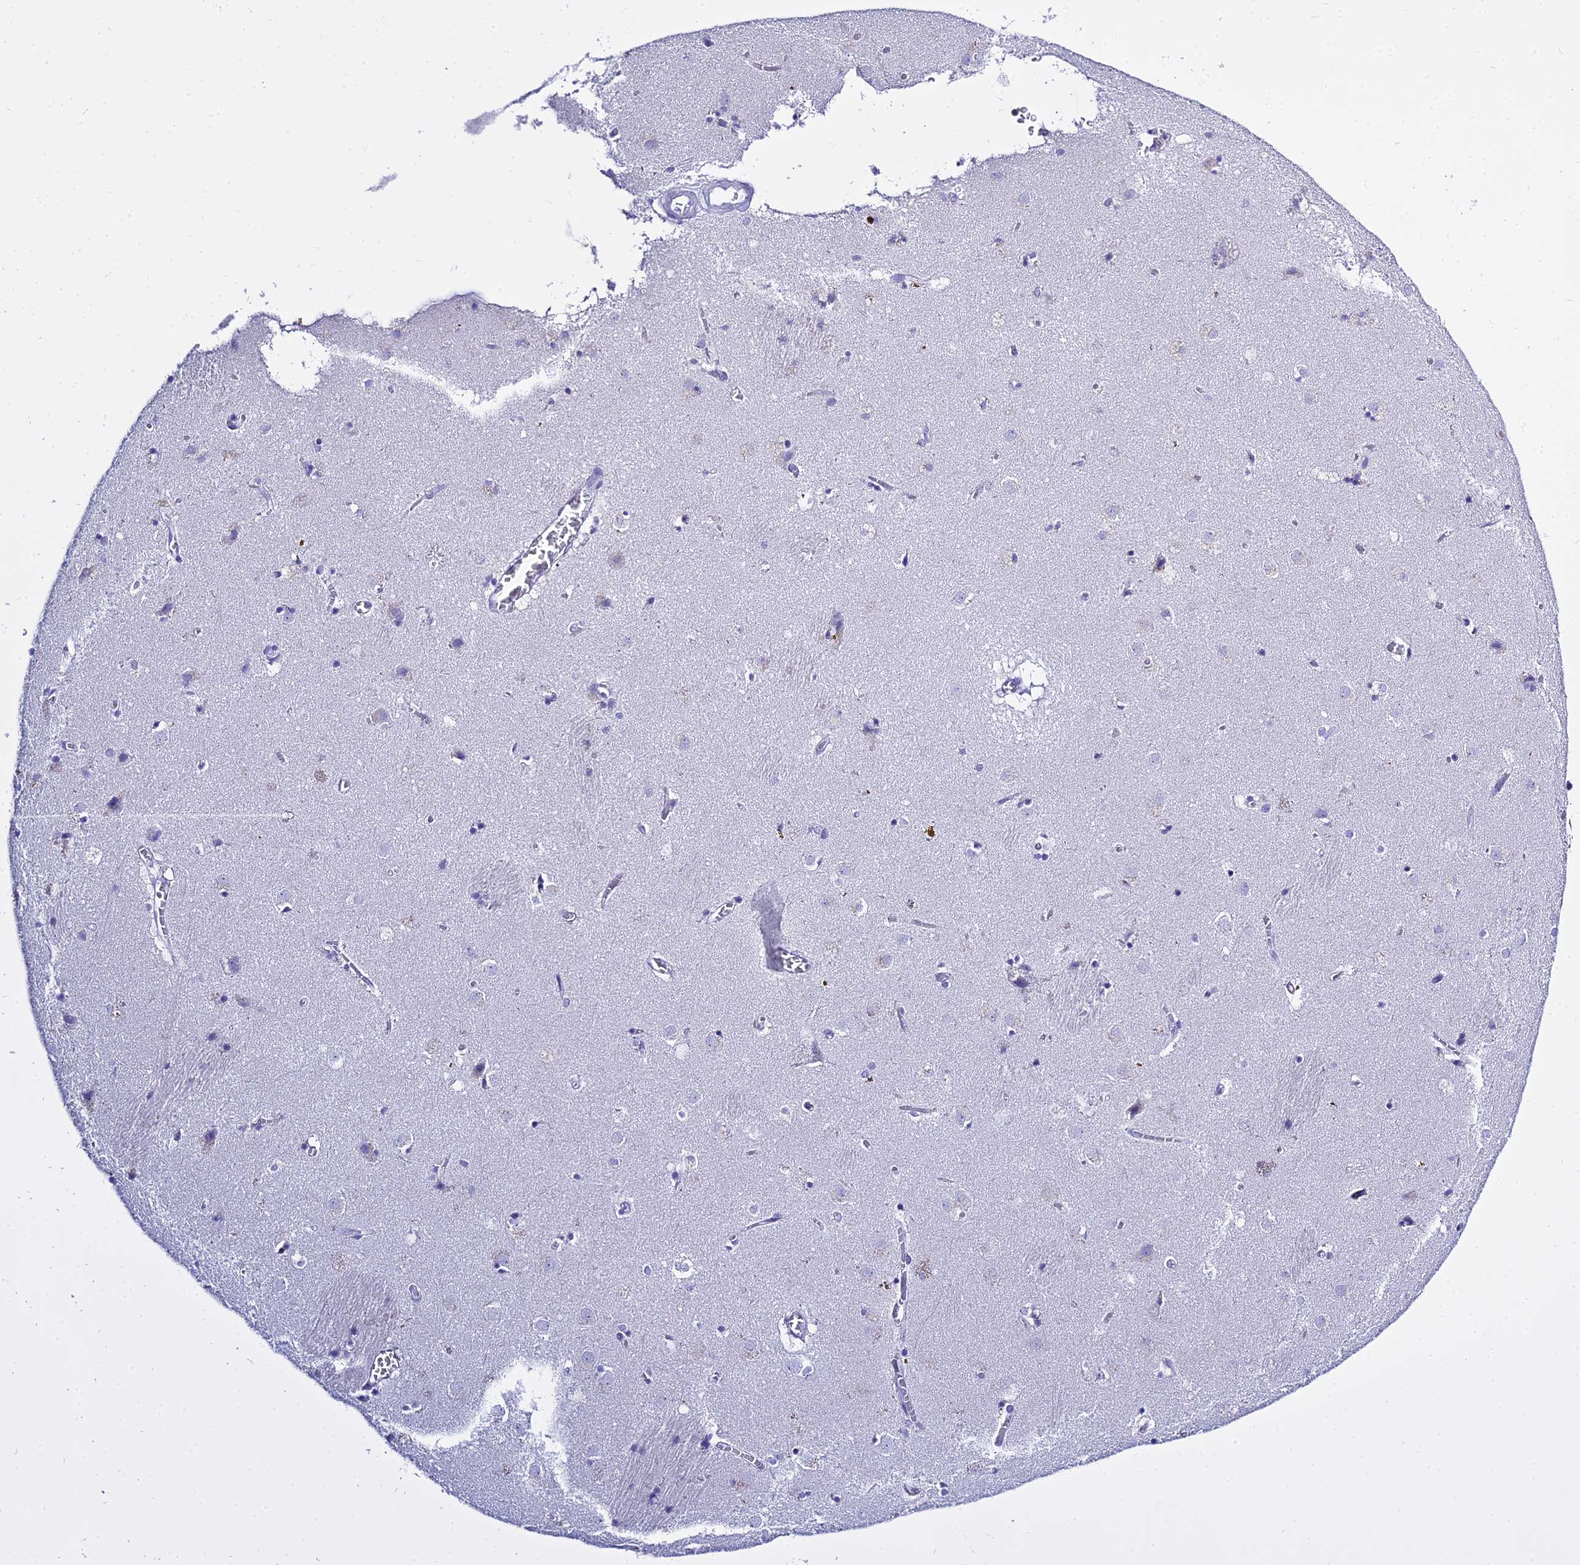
{"staining": {"intensity": "negative", "quantity": "none", "location": "none"}, "tissue": "caudate", "cell_type": "Glial cells", "image_type": "normal", "snomed": [{"axis": "morphology", "description": "Normal tissue, NOS"}, {"axis": "topography", "description": "Lateral ventricle wall"}], "caption": "Immunohistochemical staining of benign caudate demonstrates no significant staining in glial cells.", "gene": "CD5", "patient": {"sex": "male", "age": 70}}